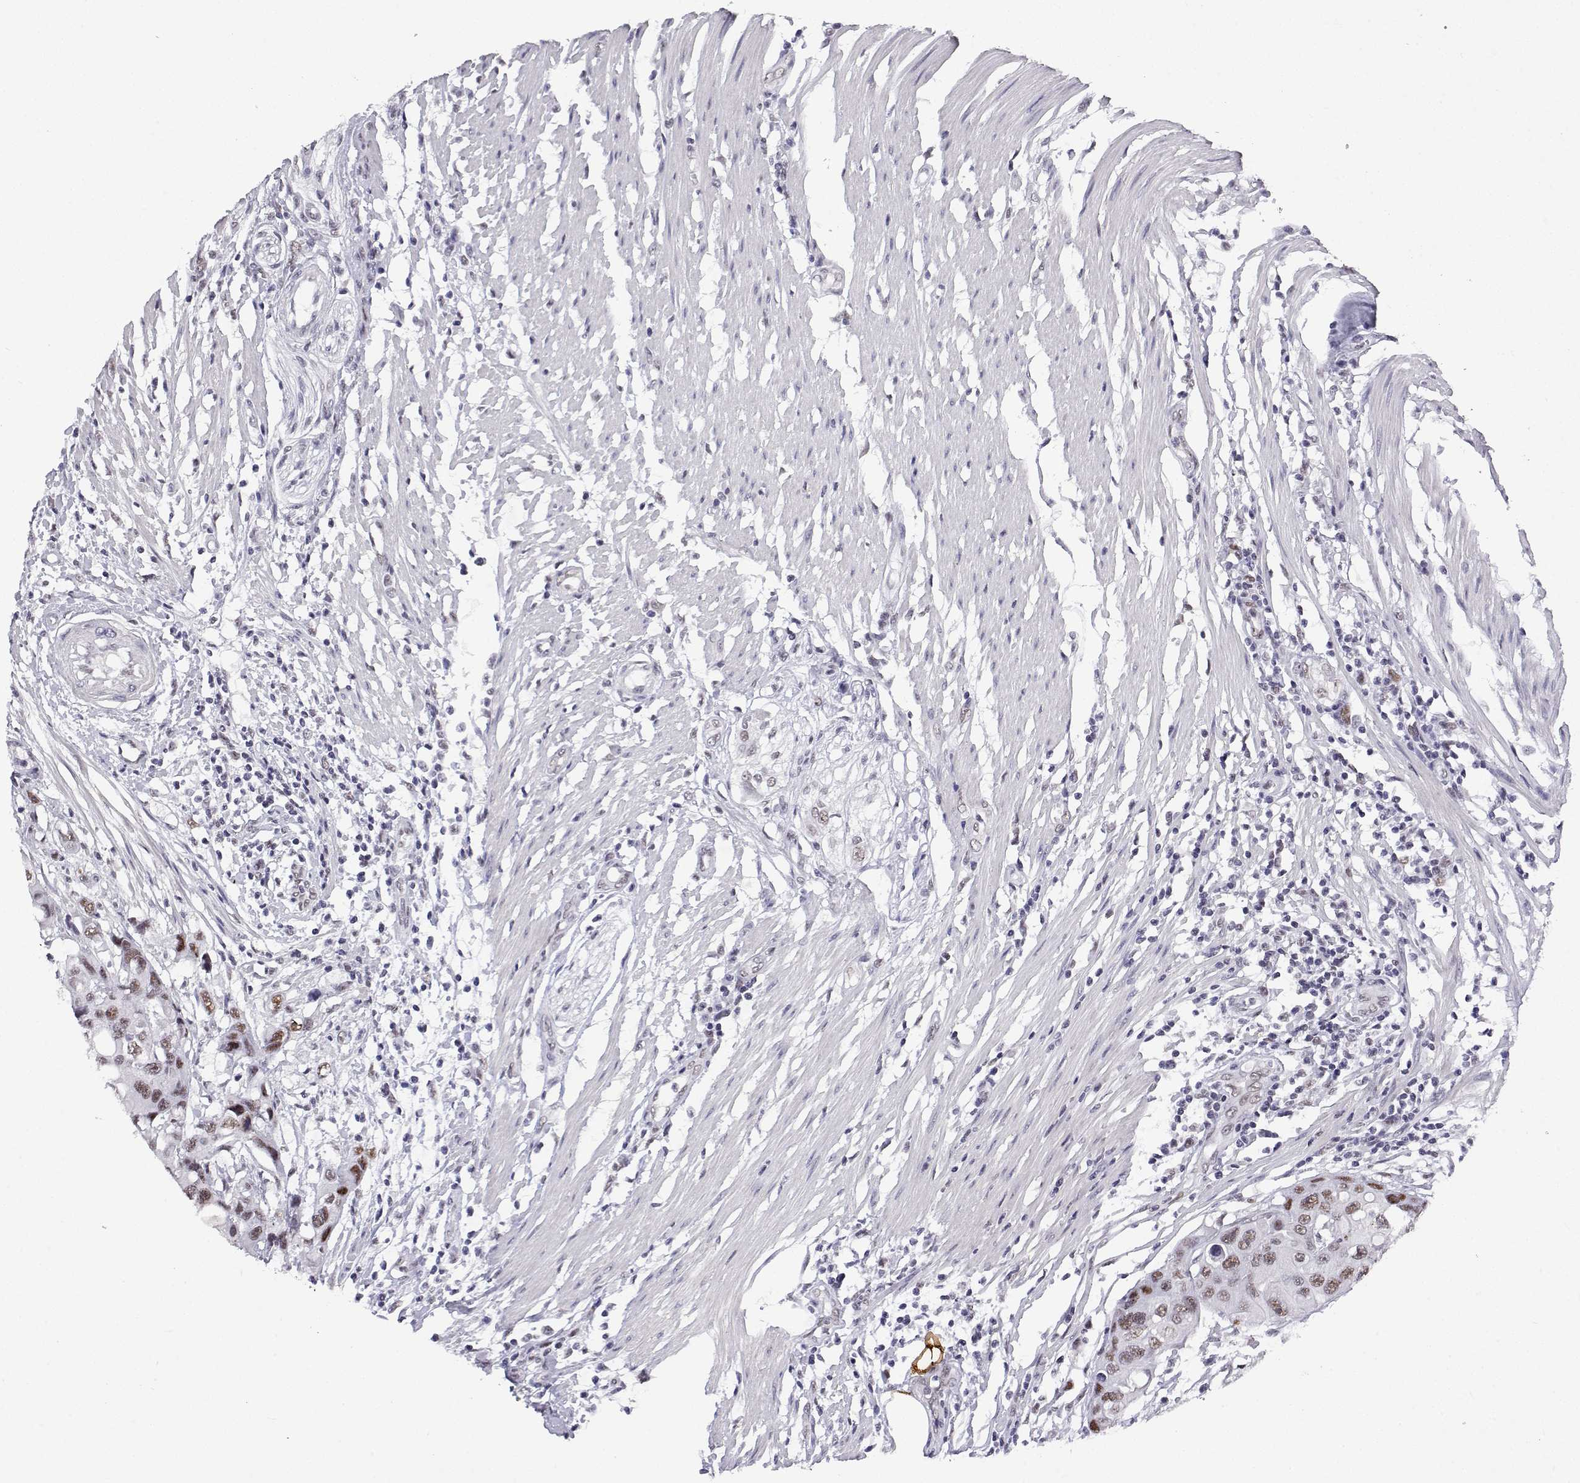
{"staining": {"intensity": "weak", "quantity": "25%-75%", "location": "nuclear"}, "tissue": "colorectal cancer", "cell_type": "Tumor cells", "image_type": "cancer", "snomed": [{"axis": "morphology", "description": "Adenocarcinoma, NOS"}, {"axis": "topography", "description": "Colon"}], "caption": "This is an image of immunohistochemistry (IHC) staining of adenocarcinoma (colorectal), which shows weak expression in the nuclear of tumor cells.", "gene": "POLDIP3", "patient": {"sex": "male", "age": 77}}